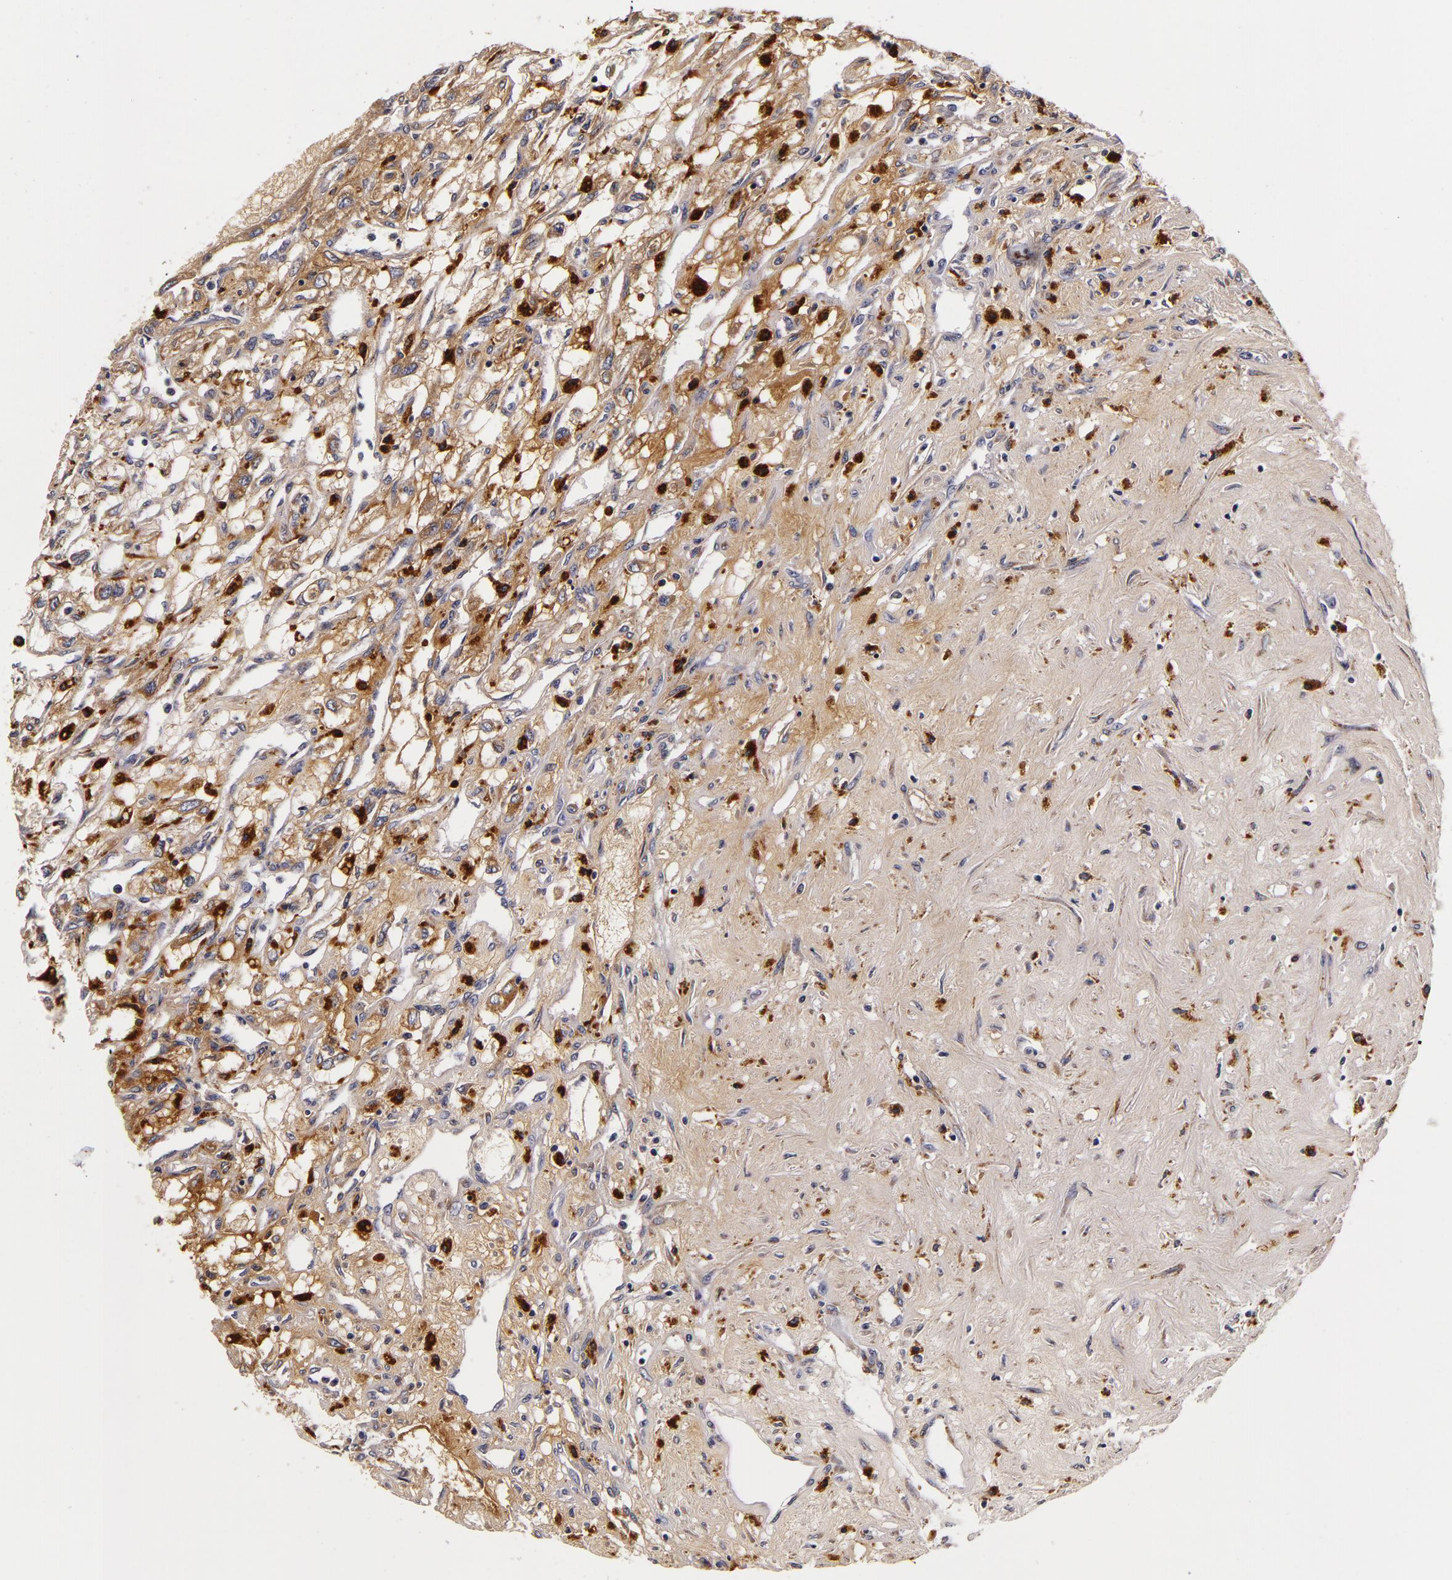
{"staining": {"intensity": "weak", "quantity": ">75%", "location": "cytoplasmic/membranous"}, "tissue": "renal cancer", "cell_type": "Tumor cells", "image_type": "cancer", "snomed": [{"axis": "morphology", "description": "Adenocarcinoma, NOS"}, {"axis": "topography", "description": "Kidney"}], "caption": "Immunohistochemical staining of human adenocarcinoma (renal) shows low levels of weak cytoplasmic/membranous positivity in approximately >75% of tumor cells.", "gene": "LGALS3BP", "patient": {"sex": "male", "age": 57}}